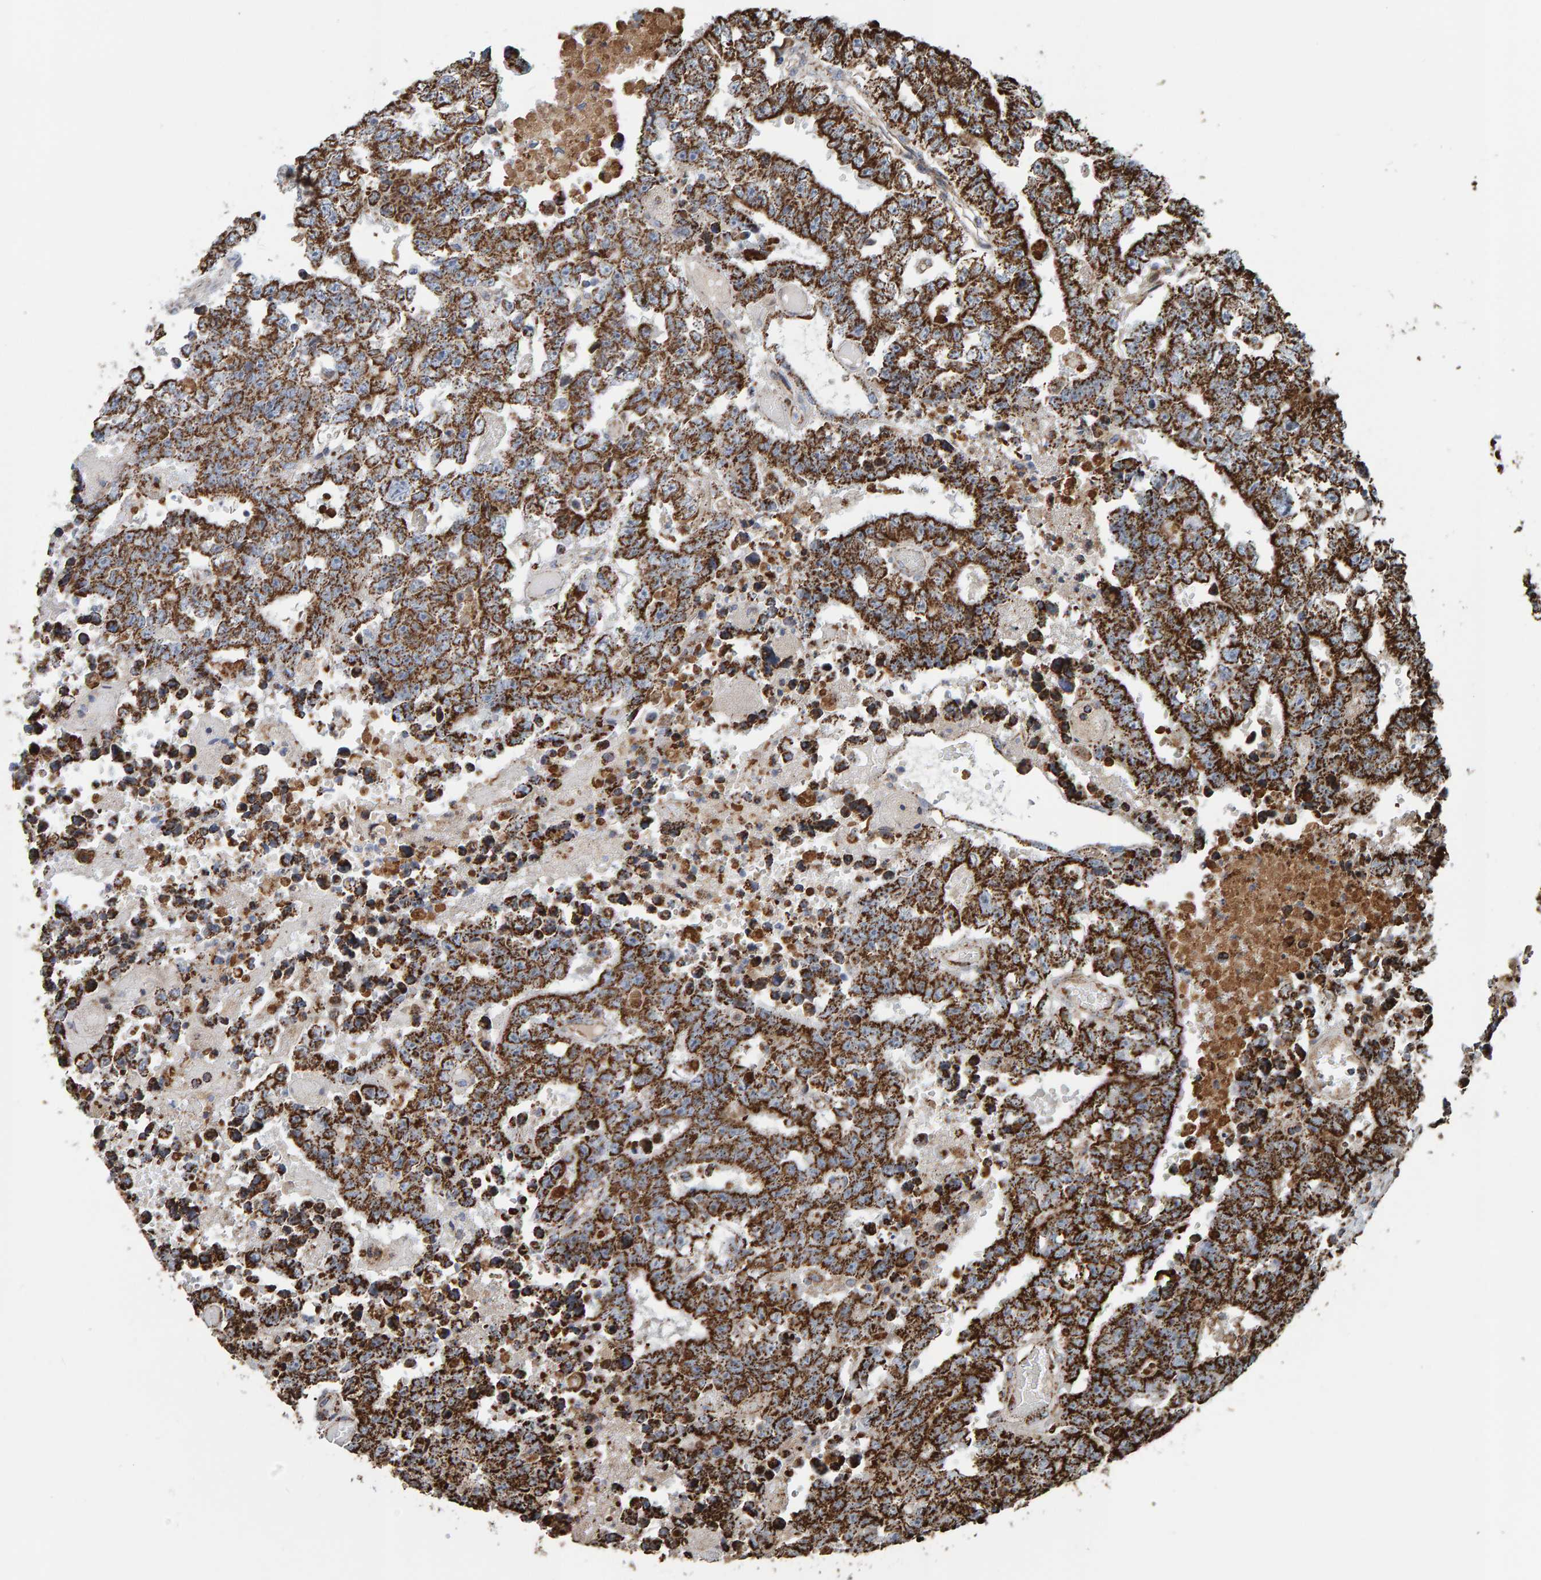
{"staining": {"intensity": "strong", "quantity": ">75%", "location": "cytoplasmic/membranous"}, "tissue": "testis cancer", "cell_type": "Tumor cells", "image_type": "cancer", "snomed": [{"axis": "morphology", "description": "Carcinoma, Embryonal, NOS"}, {"axis": "topography", "description": "Testis"}], "caption": "Testis embryonal carcinoma stained with a protein marker displays strong staining in tumor cells.", "gene": "MRPL45", "patient": {"sex": "male", "age": 25}}